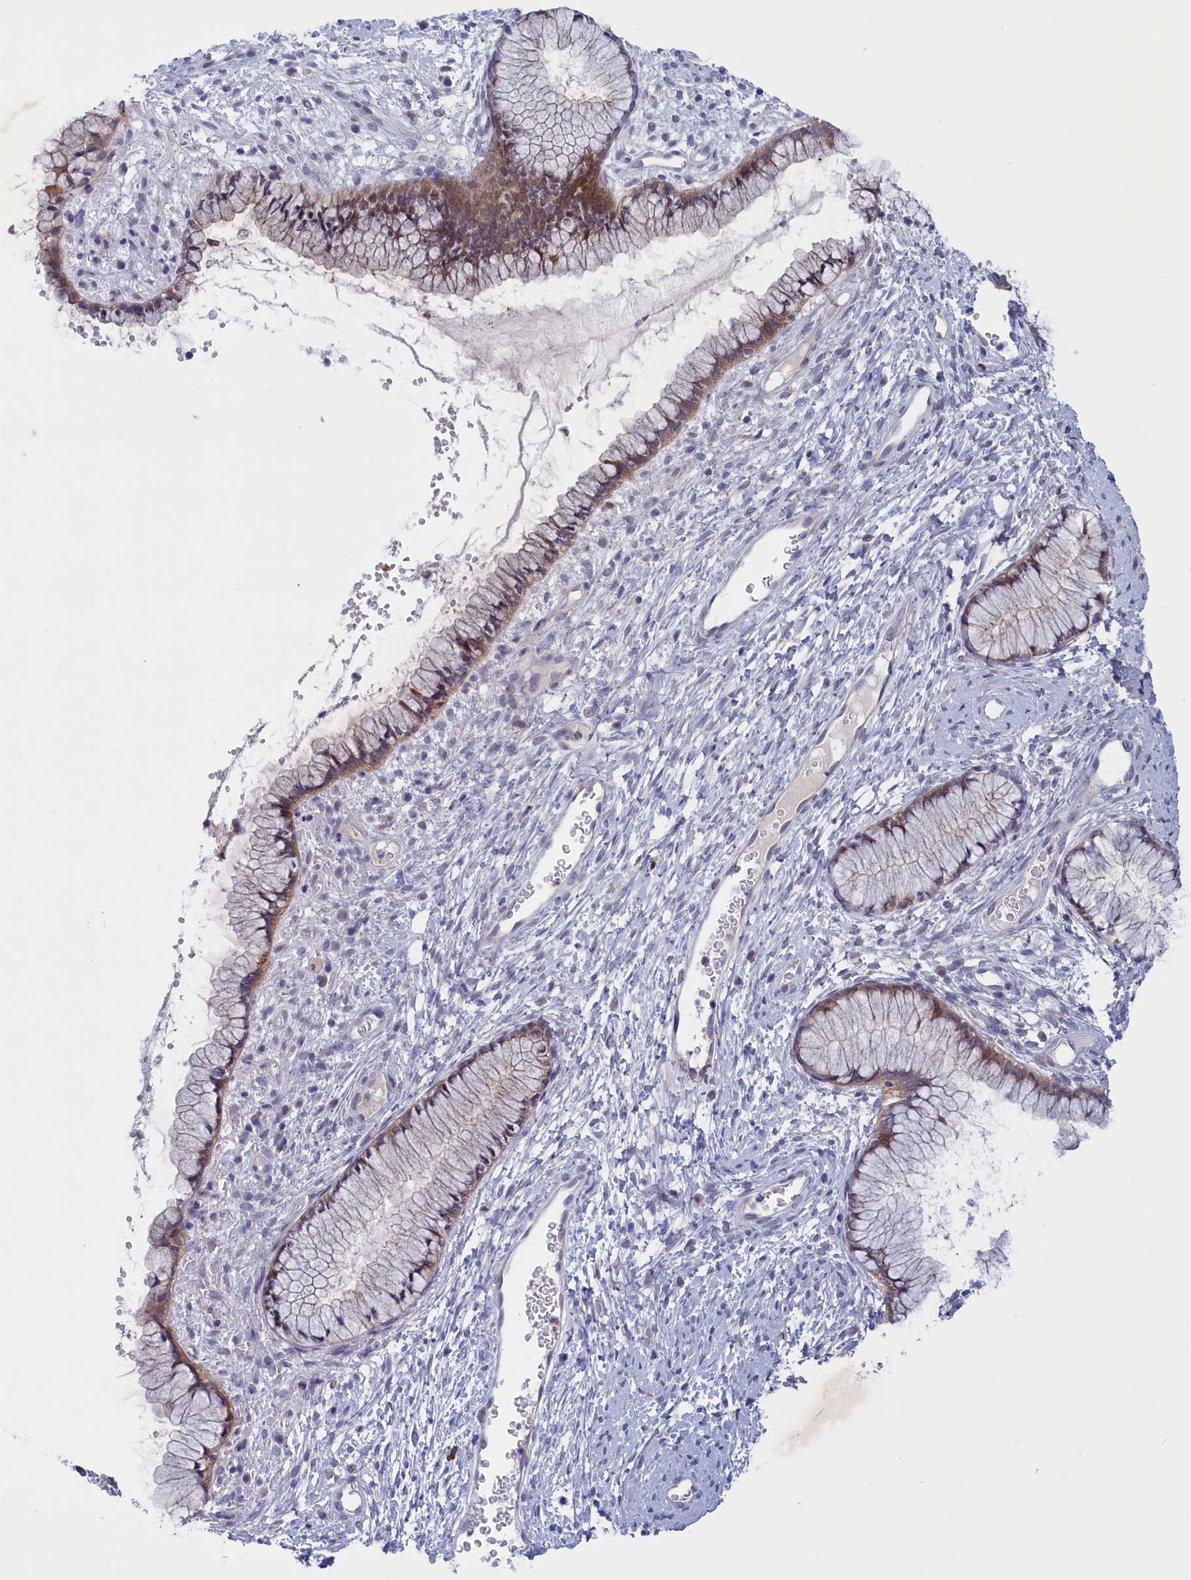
{"staining": {"intensity": "weak", "quantity": ">75%", "location": "cytoplasmic/membranous"}, "tissue": "cervix", "cell_type": "Glandular cells", "image_type": "normal", "snomed": [{"axis": "morphology", "description": "Normal tissue, NOS"}, {"axis": "topography", "description": "Cervix"}], "caption": "Human cervix stained with a brown dye reveals weak cytoplasmic/membranous positive positivity in approximately >75% of glandular cells.", "gene": "CORO2A", "patient": {"sex": "female", "age": 42}}